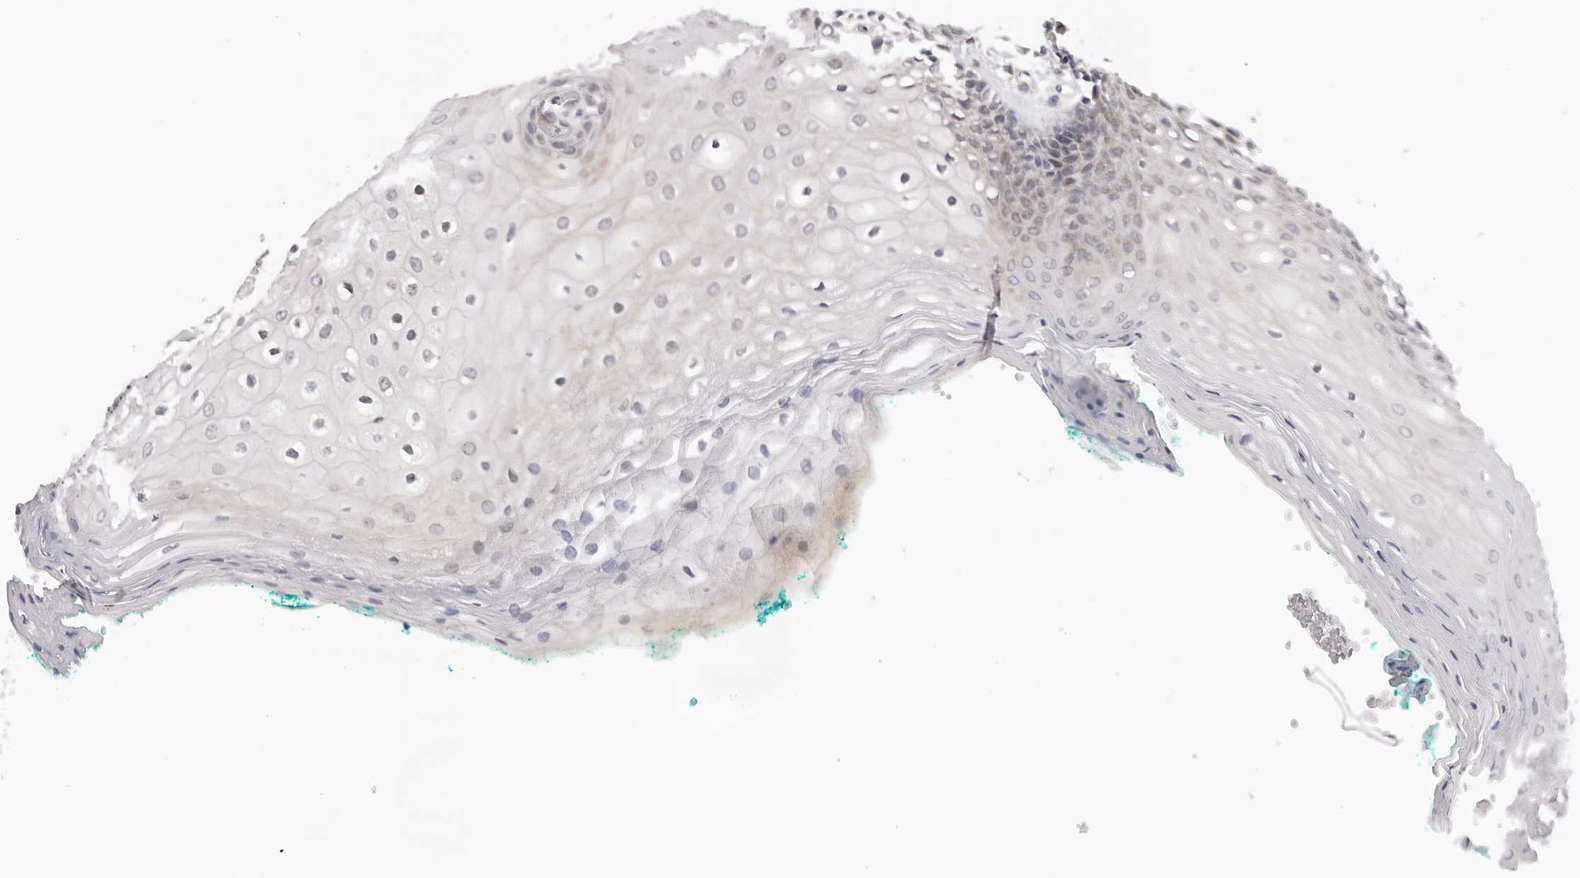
{"staining": {"intensity": "negative", "quantity": "none", "location": "none"}, "tissue": "oral mucosa", "cell_type": "Squamous epithelial cells", "image_type": "normal", "snomed": [{"axis": "morphology", "description": "Normal tissue, NOS"}, {"axis": "topography", "description": "Skeletal muscle"}, {"axis": "topography", "description": "Oral tissue"}, {"axis": "topography", "description": "Peripheral nerve tissue"}], "caption": "The photomicrograph displays no significant positivity in squamous epithelial cells of oral mucosa.", "gene": "IL17RA", "patient": {"sex": "female", "age": 84}}